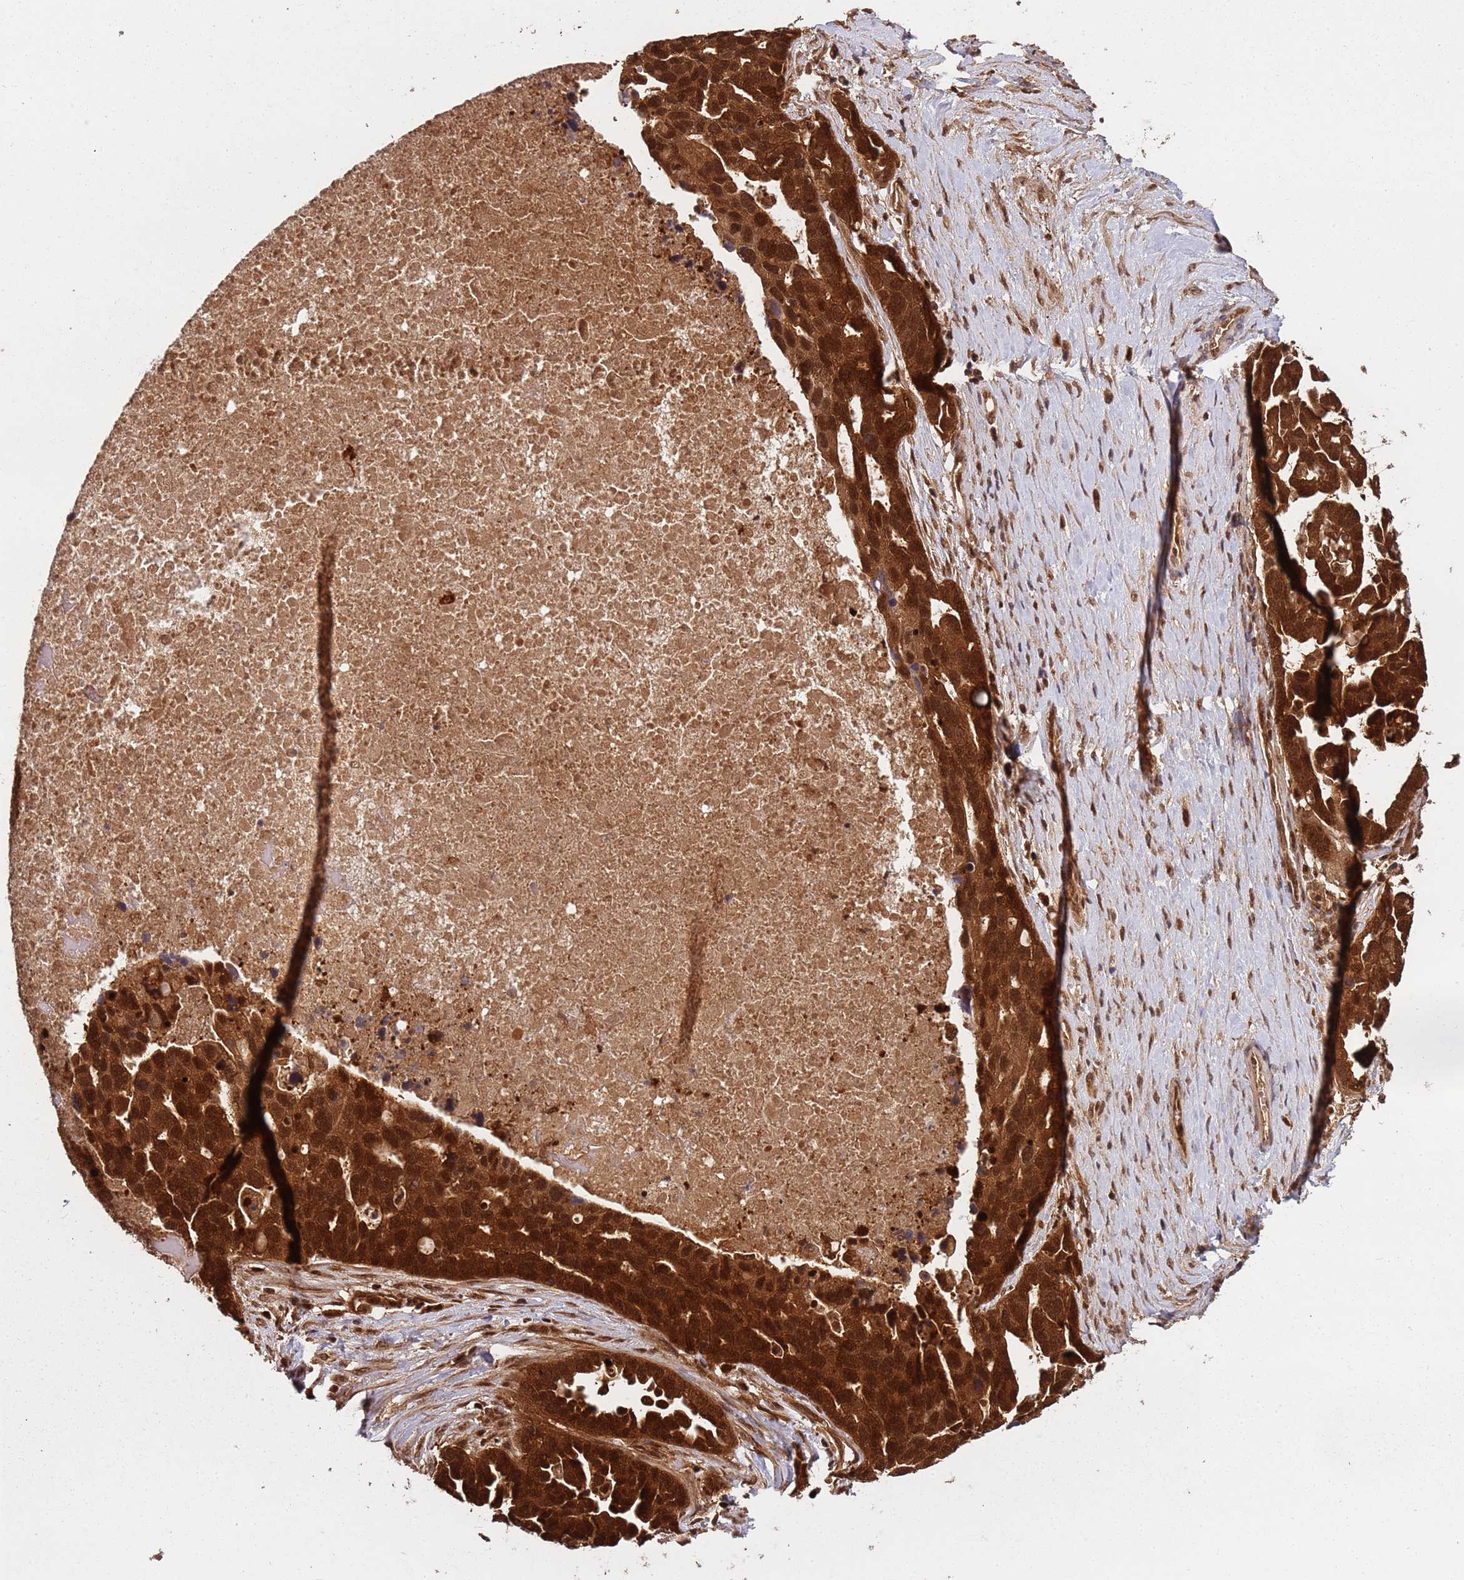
{"staining": {"intensity": "strong", "quantity": ">75%", "location": "cytoplasmic/membranous,nuclear"}, "tissue": "ovarian cancer", "cell_type": "Tumor cells", "image_type": "cancer", "snomed": [{"axis": "morphology", "description": "Cystadenocarcinoma, serous, NOS"}, {"axis": "topography", "description": "Ovary"}], "caption": "The micrograph demonstrates immunohistochemical staining of ovarian cancer (serous cystadenocarcinoma). There is strong cytoplasmic/membranous and nuclear expression is appreciated in about >75% of tumor cells. (Stains: DAB (3,3'-diaminobenzidine) in brown, nuclei in blue, Microscopy: brightfield microscopy at high magnification).", "gene": "PGLS", "patient": {"sex": "female", "age": 54}}